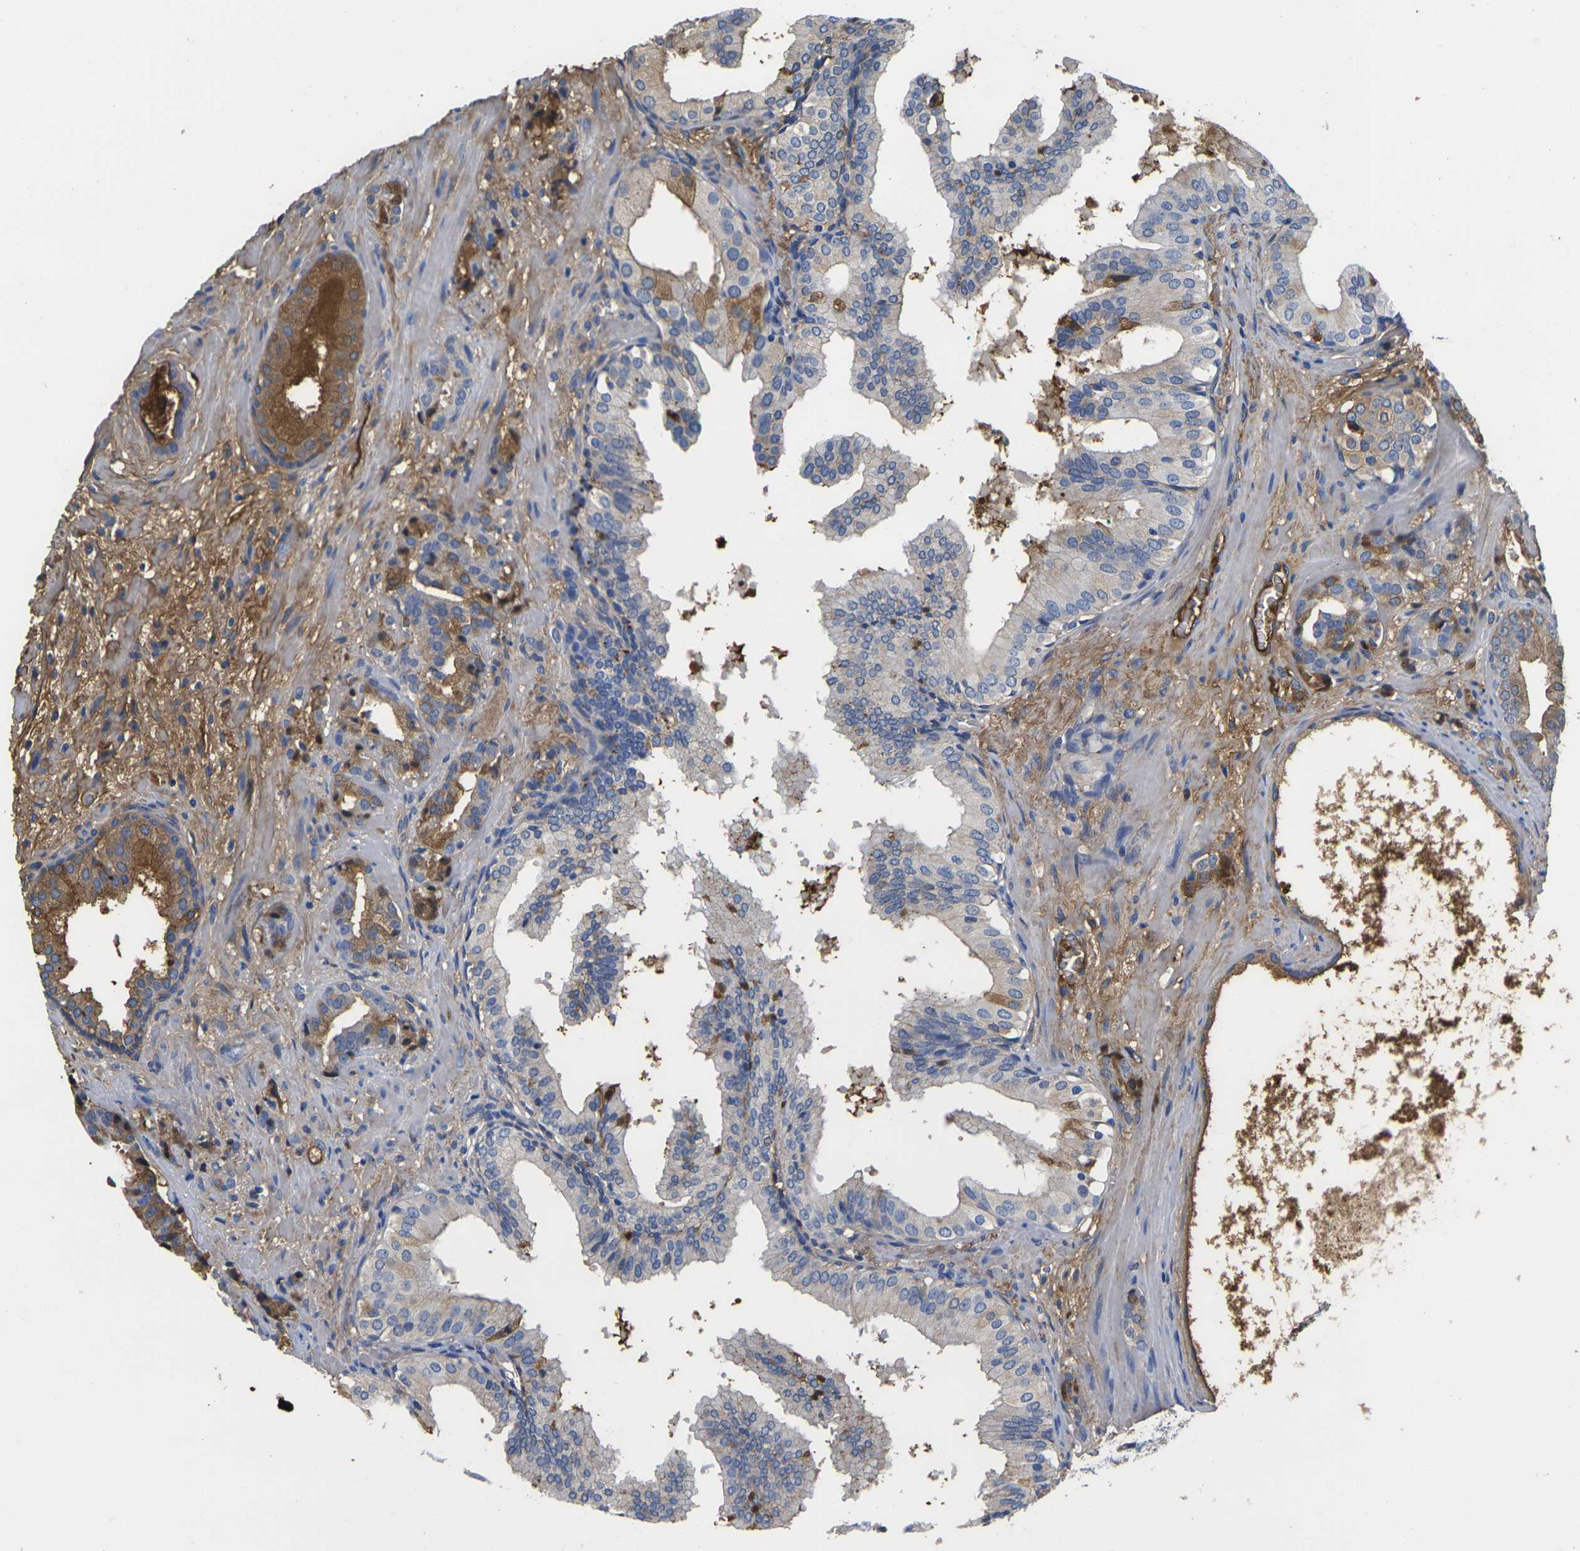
{"staining": {"intensity": "moderate", "quantity": "<25%", "location": "cytoplasmic/membranous"}, "tissue": "prostate cancer", "cell_type": "Tumor cells", "image_type": "cancer", "snomed": [{"axis": "morphology", "description": "Adenocarcinoma, Low grade"}, {"axis": "topography", "description": "Prostate"}], "caption": "A brown stain labels moderate cytoplasmic/membranous staining of a protein in prostate cancer (adenocarcinoma (low-grade)) tumor cells.", "gene": "GREM2", "patient": {"sex": "male", "age": 63}}